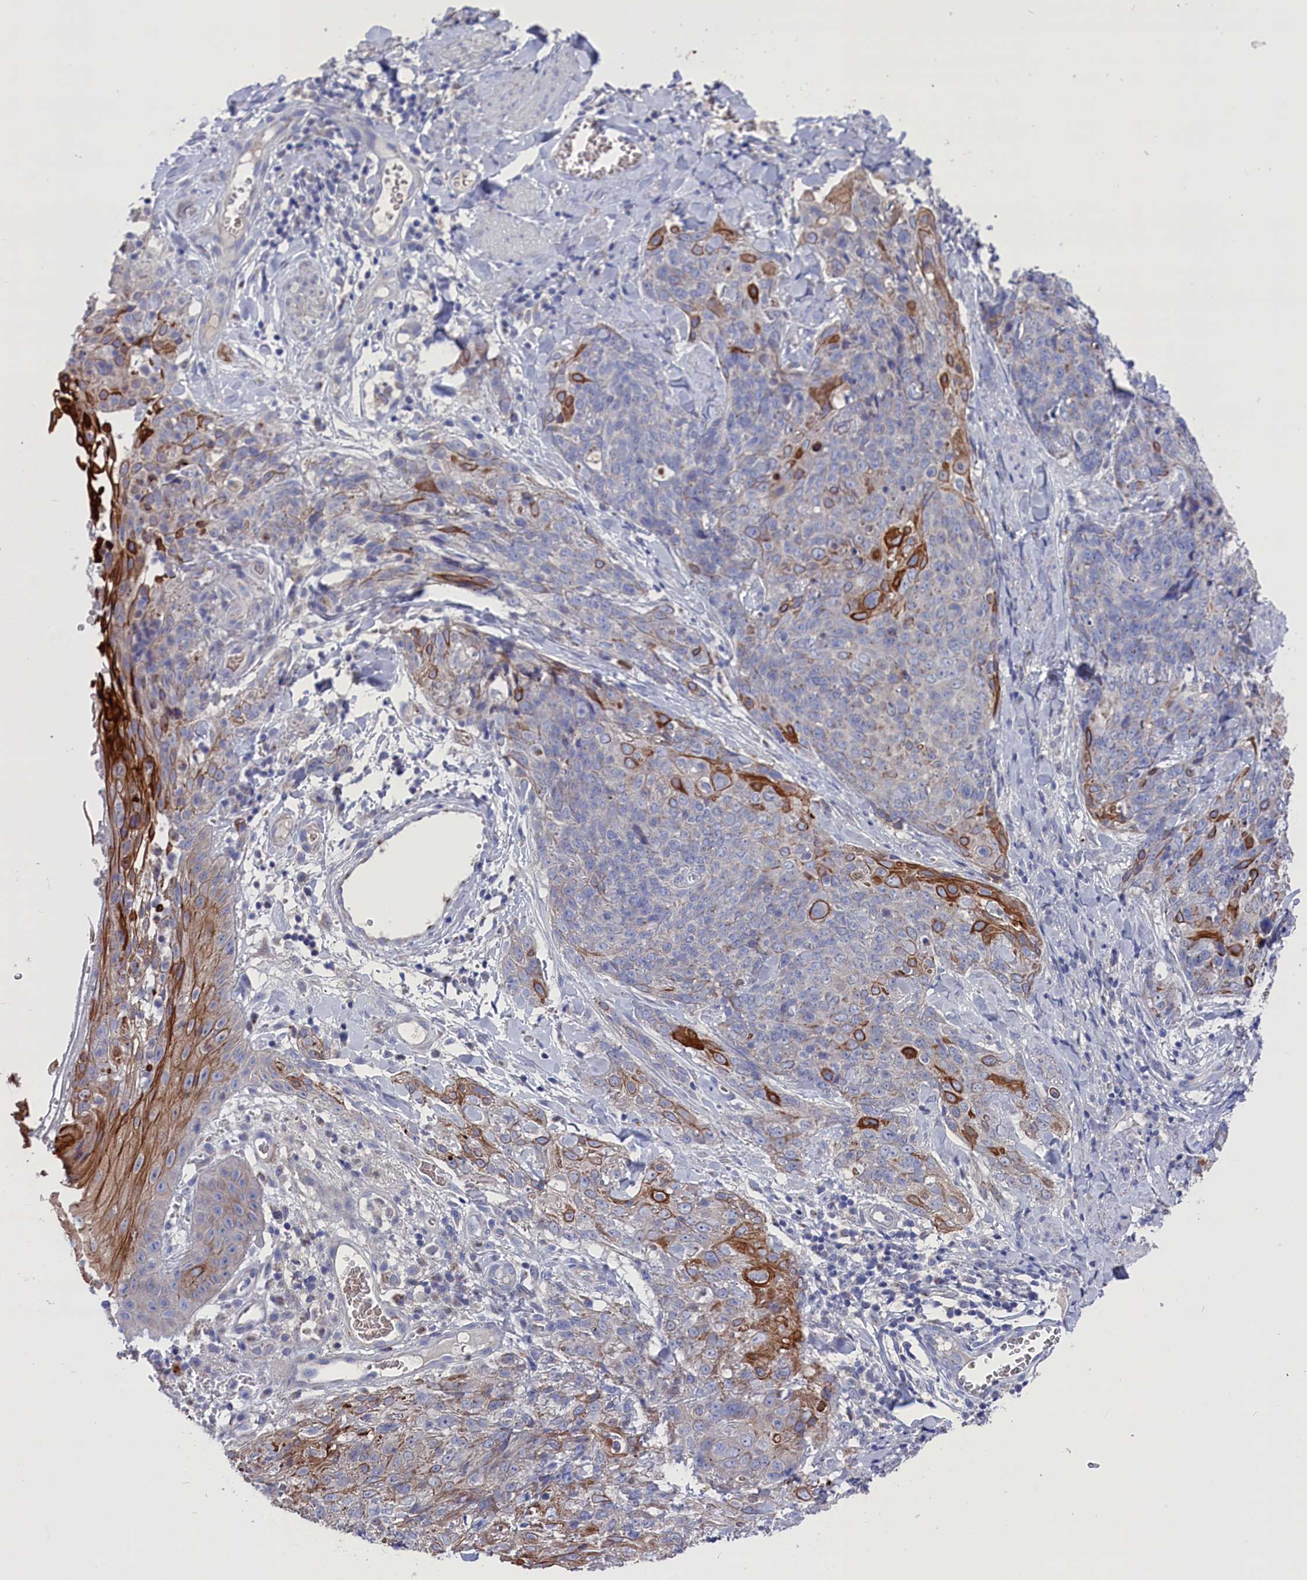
{"staining": {"intensity": "moderate", "quantity": "<25%", "location": "cytoplasmic/membranous"}, "tissue": "skin cancer", "cell_type": "Tumor cells", "image_type": "cancer", "snomed": [{"axis": "morphology", "description": "Squamous cell carcinoma, NOS"}, {"axis": "topography", "description": "Skin"}, {"axis": "topography", "description": "Vulva"}], "caption": "Human skin cancer stained with a brown dye demonstrates moderate cytoplasmic/membranous positive positivity in about <25% of tumor cells.", "gene": "GPR108", "patient": {"sex": "female", "age": 85}}